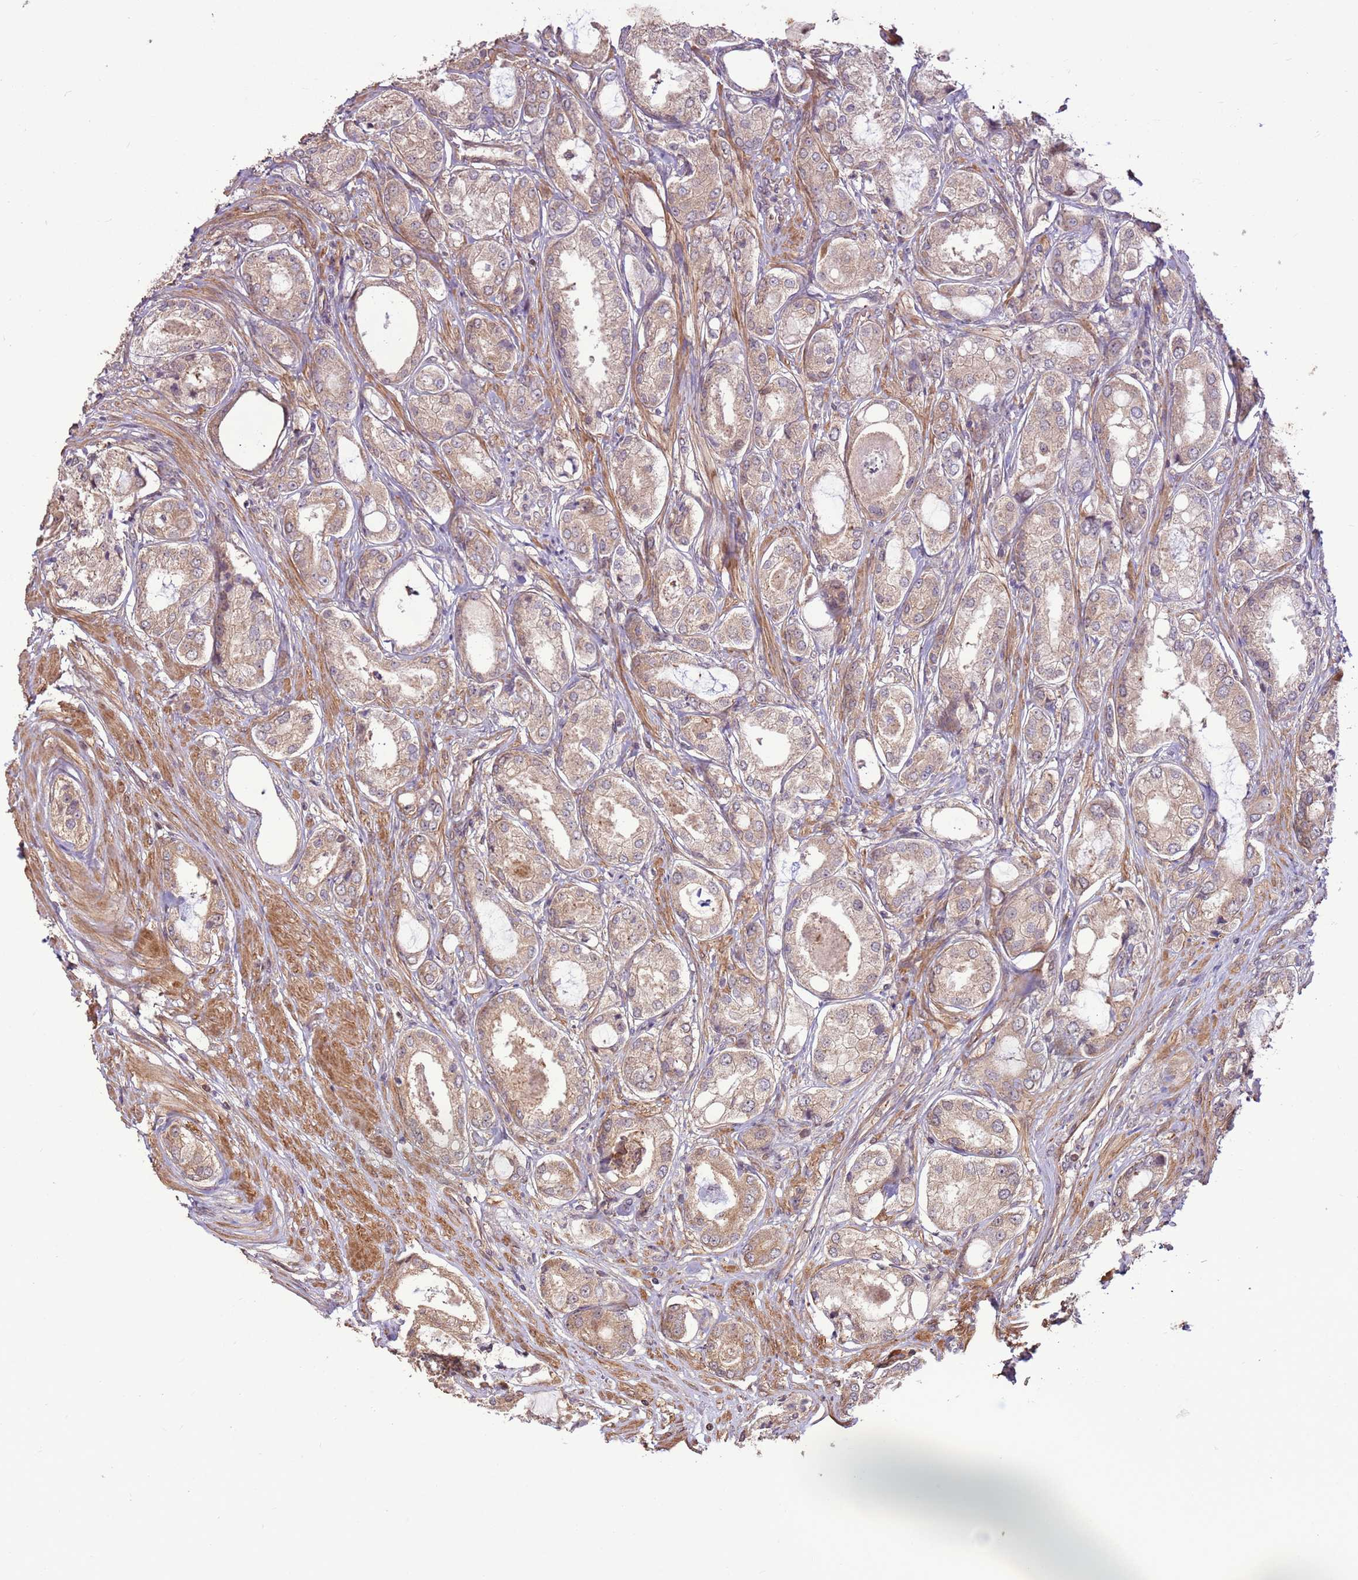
{"staining": {"intensity": "weak", "quantity": "<25%", "location": "cytoplasmic/membranous"}, "tissue": "prostate cancer", "cell_type": "Tumor cells", "image_type": "cancer", "snomed": [{"axis": "morphology", "description": "Adenocarcinoma, Low grade"}, {"axis": "topography", "description": "Prostate"}], "caption": "An immunohistochemistry histopathology image of prostate cancer is shown. There is no staining in tumor cells of prostate cancer.", "gene": "CCDC112", "patient": {"sex": "male", "age": 68}}